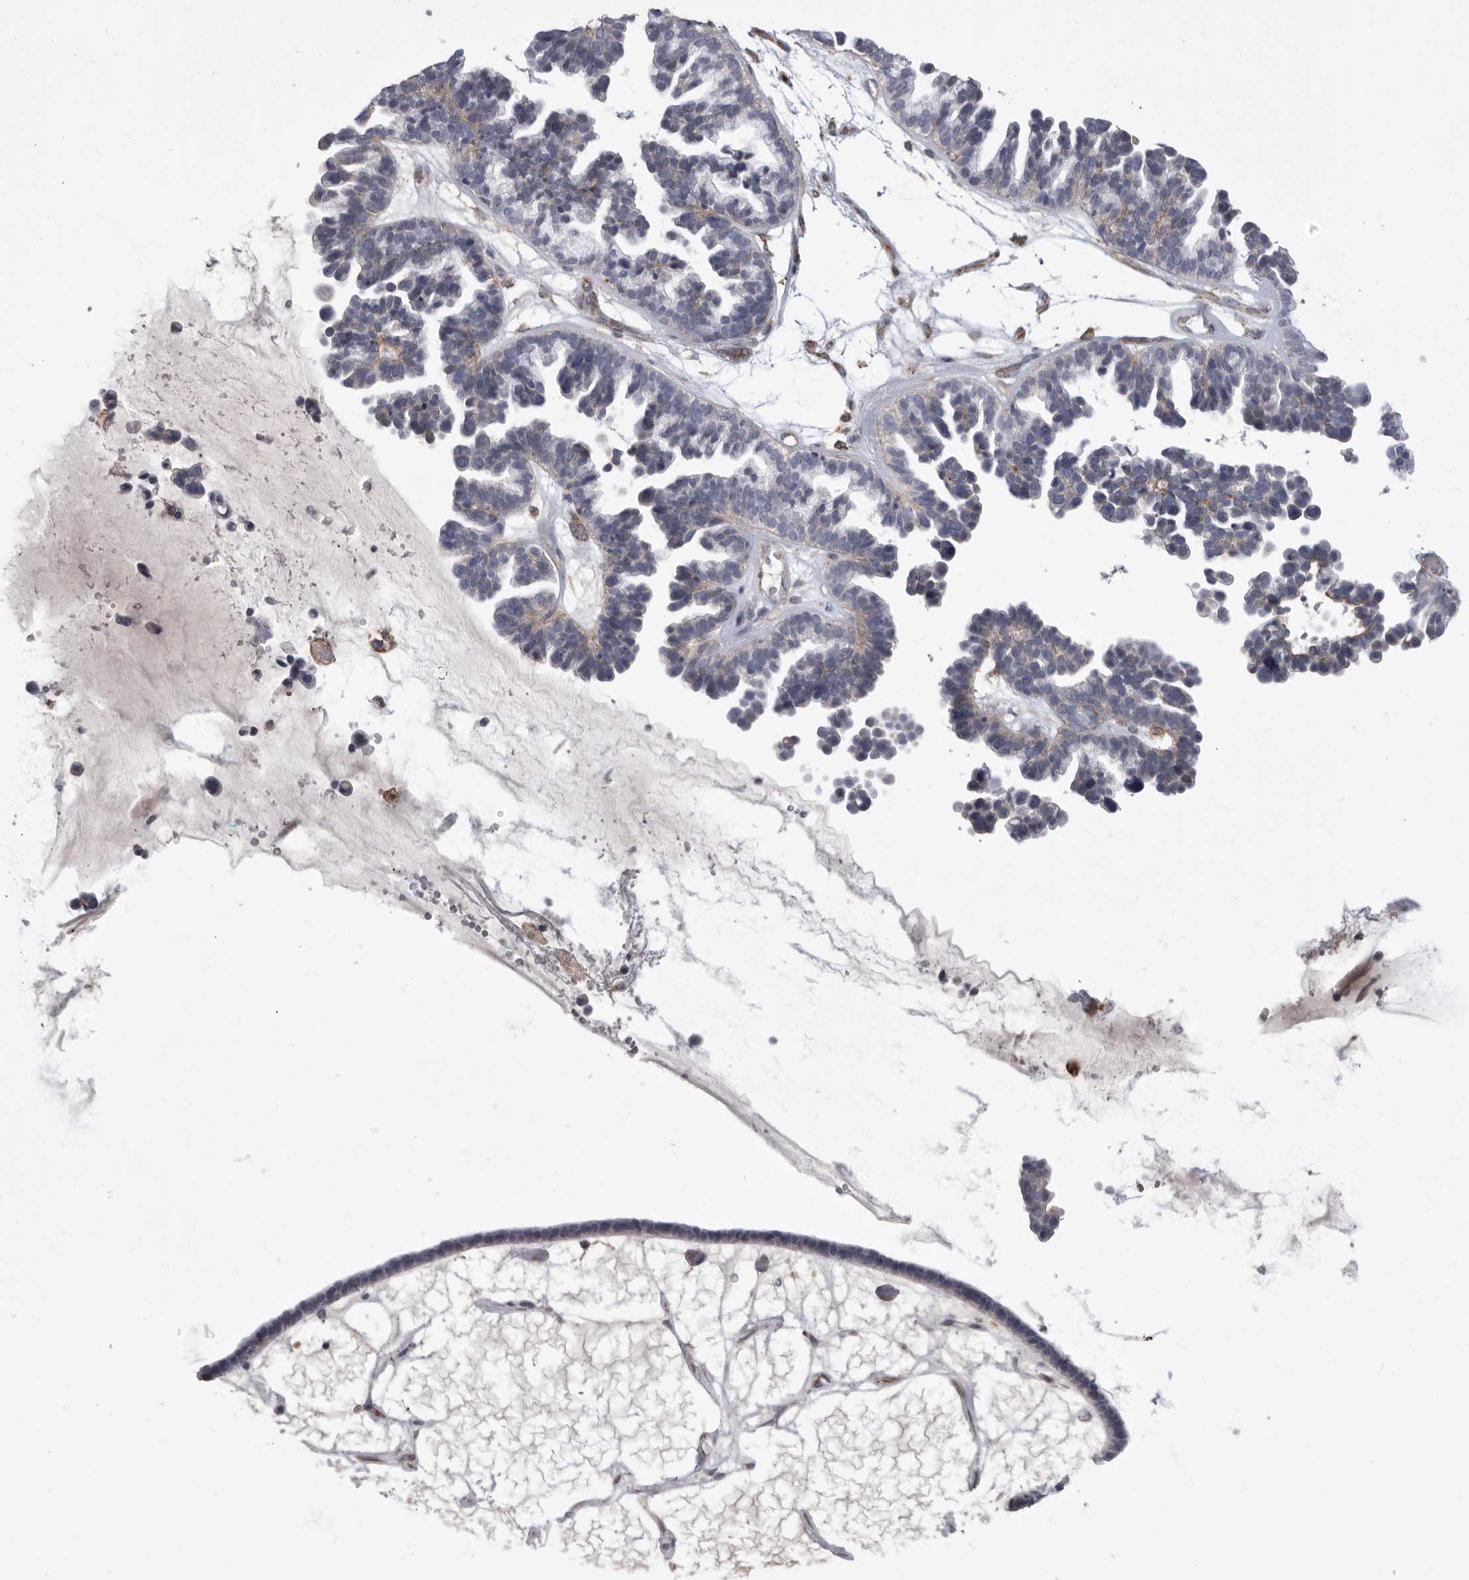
{"staining": {"intensity": "negative", "quantity": "none", "location": "none"}, "tissue": "ovarian cancer", "cell_type": "Tumor cells", "image_type": "cancer", "snomed": [{"axis": "morphology", "description": "Cystadenocarcinoma, serous, NOS"}, {"axis": "topography", "description": "Ovary"}], "caption": "Photomicrograph shows no protein positivity in tumor cells of ovarian cancer tissue.", "gene": "SIGLEC10", "patient": {"sex": "female", "age": 56}}